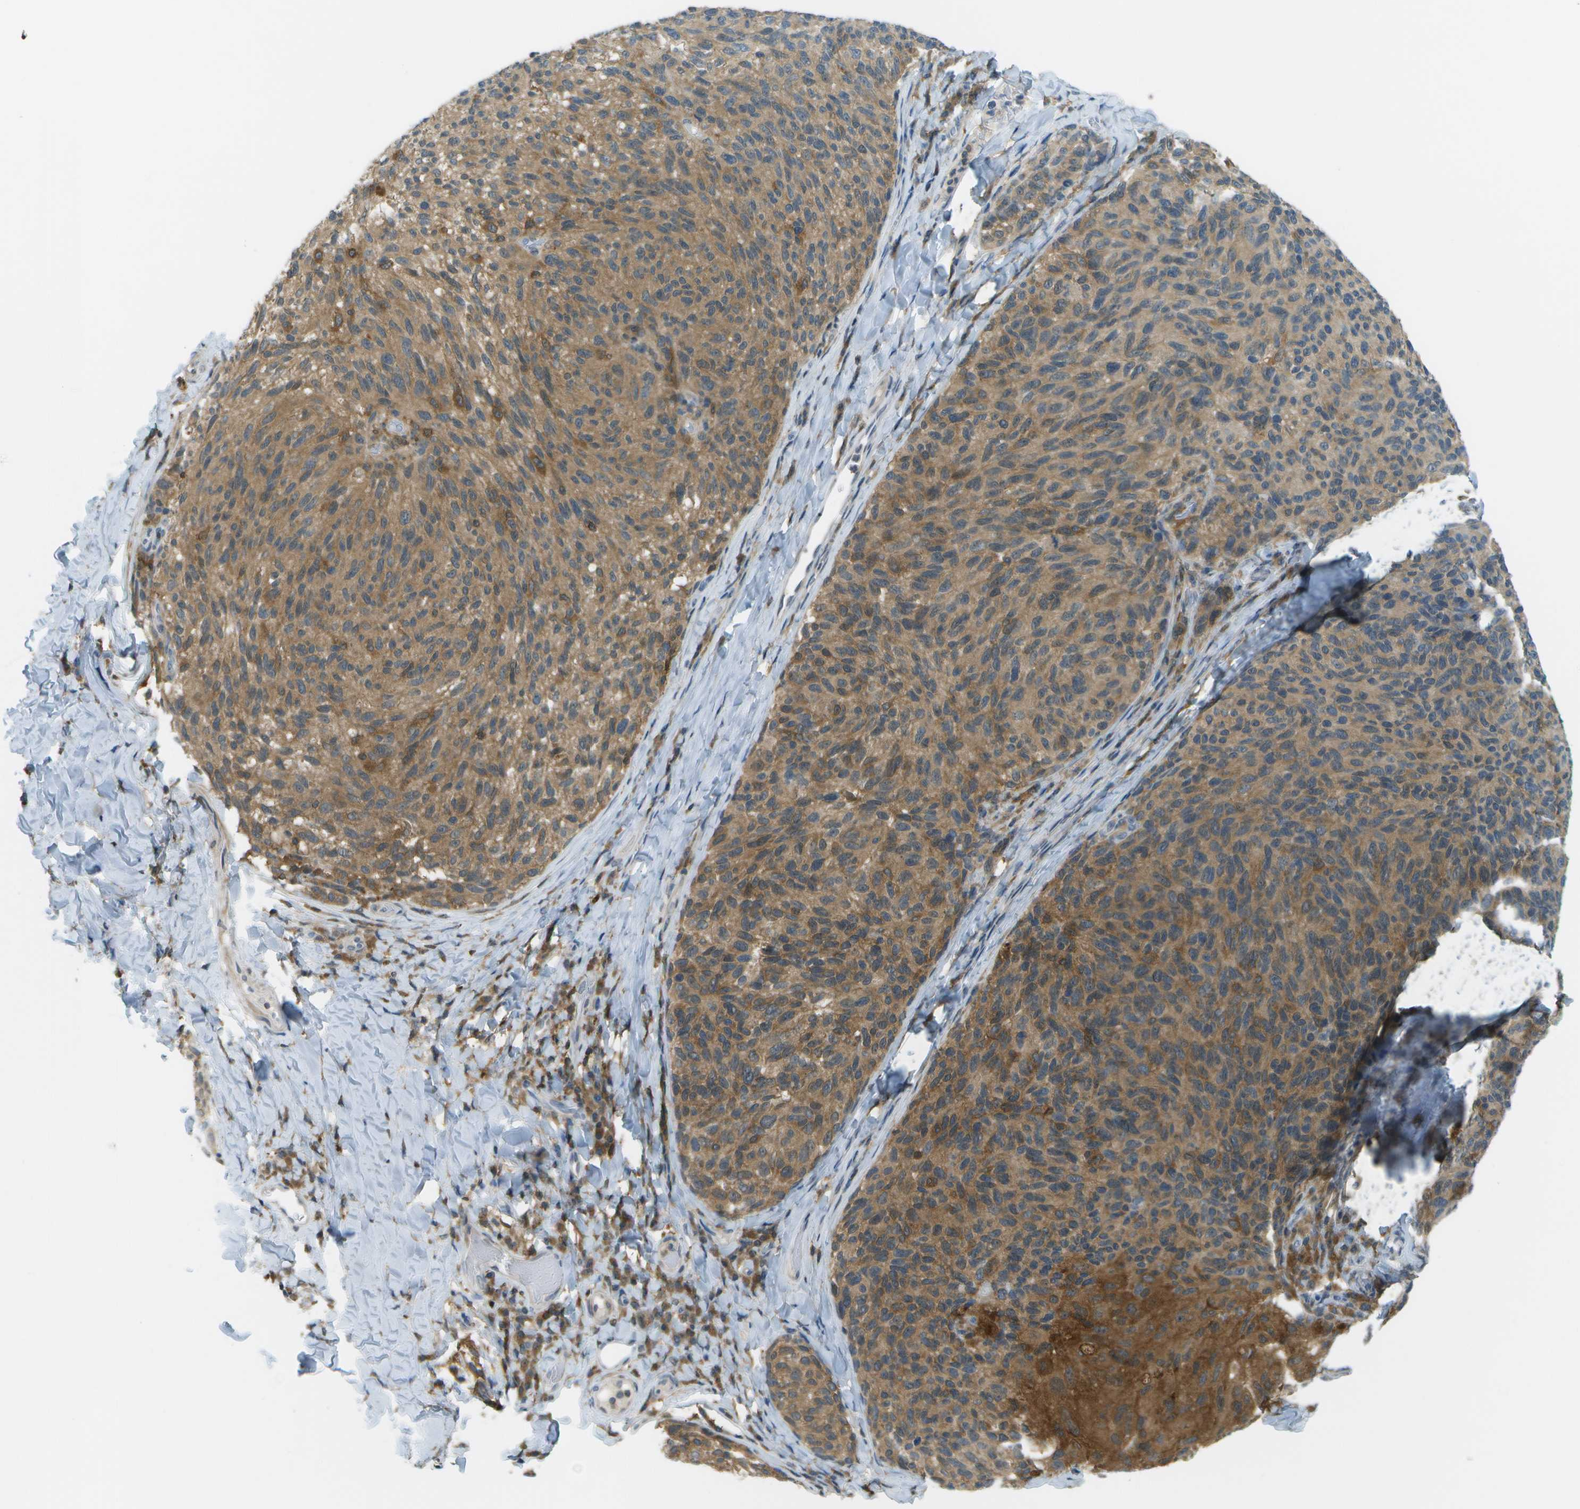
{"staining": {"intensity": "moderate", "quantity": ">75%", "location": "cytoplasmic/membranous"}, "tissue": "melanoma", "cell_type": "Tumor cells", "image_type": "cancer", "snomed": [{"axis": "morphology", "description": "Malignant melanoma, NOS"}, {"axis": "topography", "description": "Skin"}], "caption": "The image exhibits a brown stain indicating the presence of a protein in the cytoplasmic/membranous of tumor cells in malignant melanoma. The staining is performed using DAB (3,3'-diaminobenzidine) brown chromogen to label protein expression. The nuclei are counter-stained blue using hematoxylin.", "gene": "CDH23", "patient": {"sex": "female", "age": 73}}